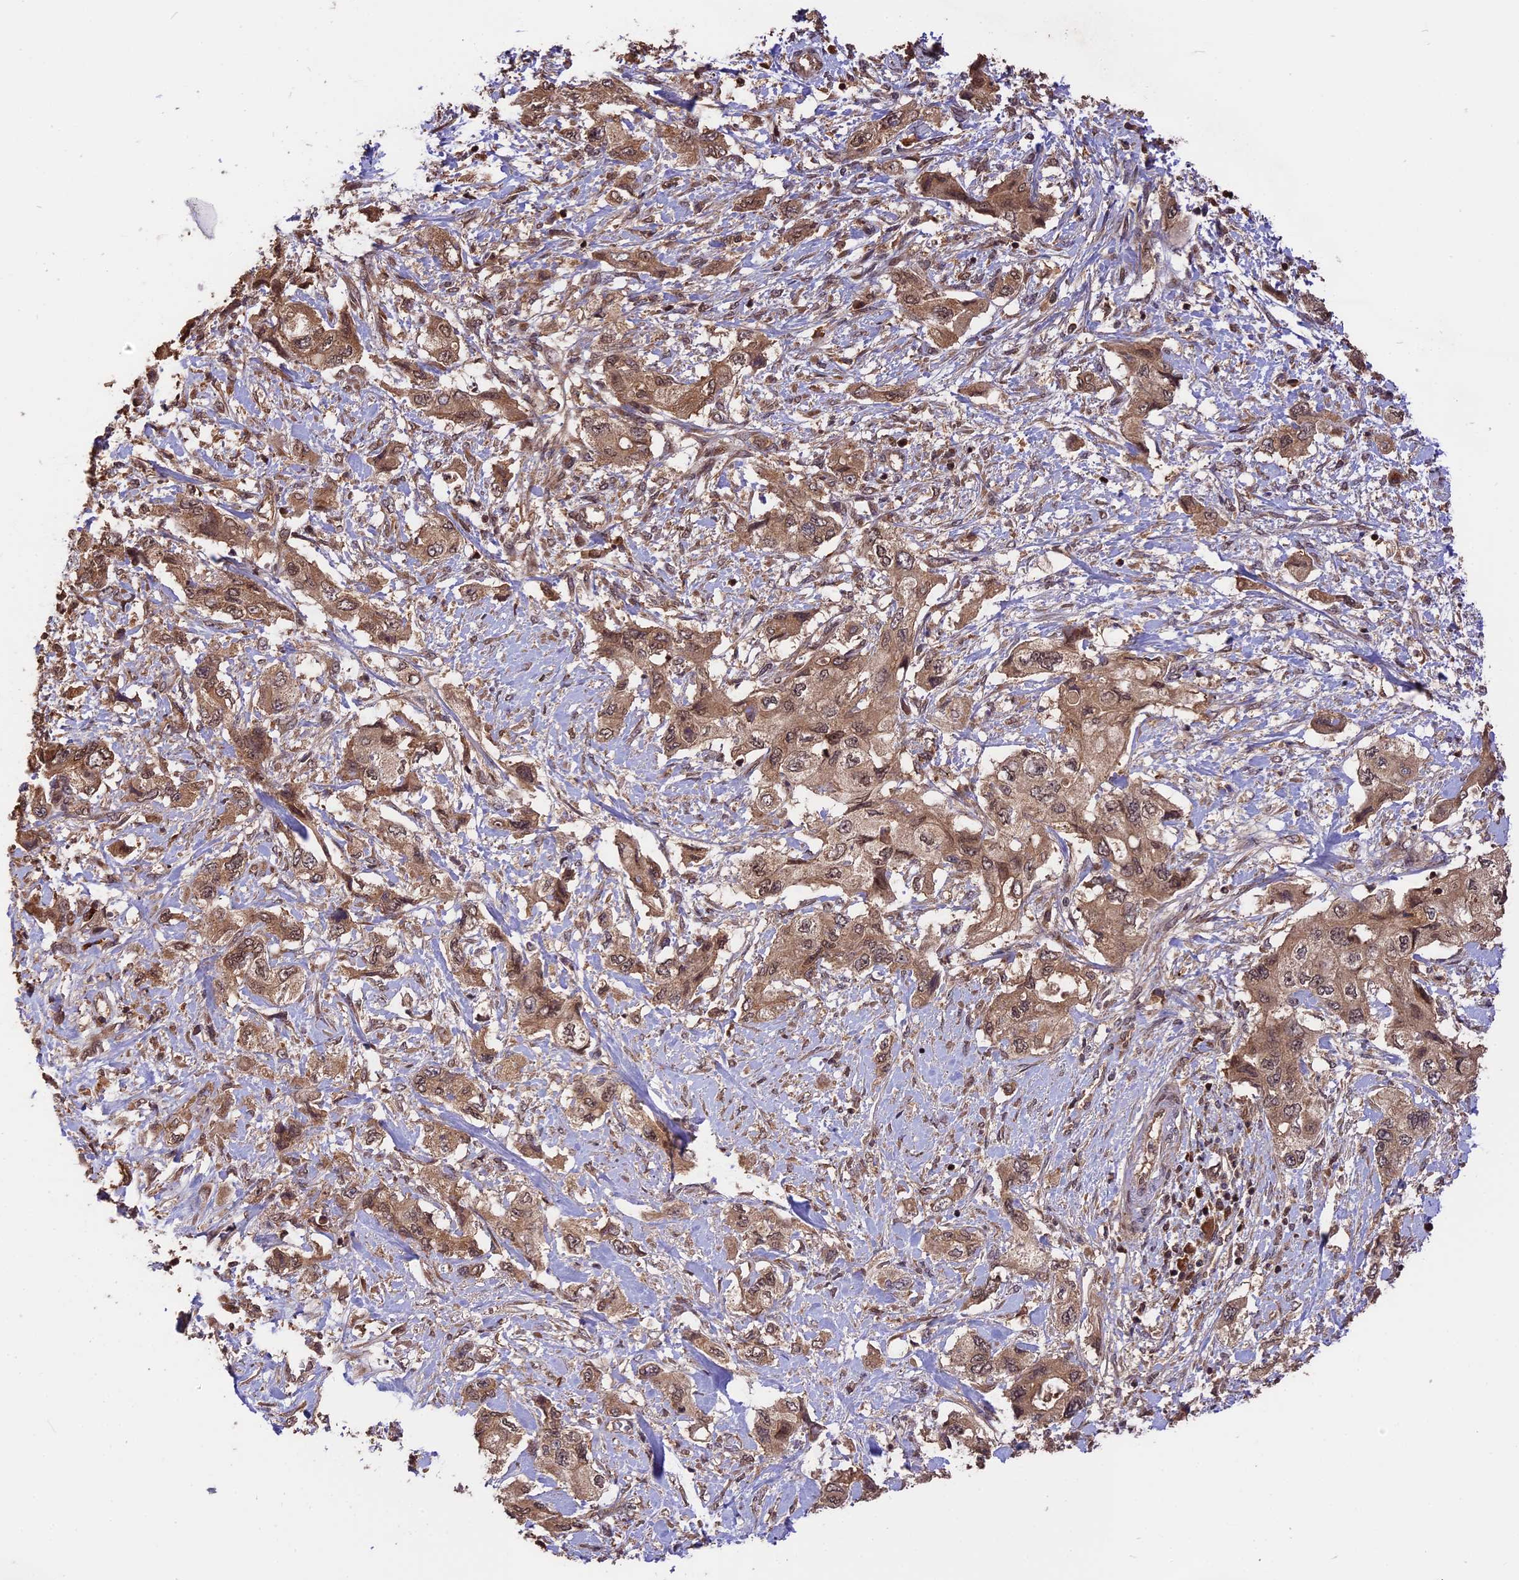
{"staining": {"intensity": "moderate", "quantity": ">75%", "location": "cytoplasmic/membranous"}, "tissue": "pancreatic cancer", "cell_type": "Tumor cells", "image_type": "cancer", "snomed": [{"axis": "morphology", "description": "Adenocarcinoma, NOS"}, {"axis": "topography", "description": "Pancreas"}], "caption": "This is a micrograph of IHC staining of adenocarcinoma (pancreatic), which shows moderate staining in the cytoplasmic/membranous of tumor cells.", "gene": "ESCO1", "patient": {"sex": "female", "age": 73}}